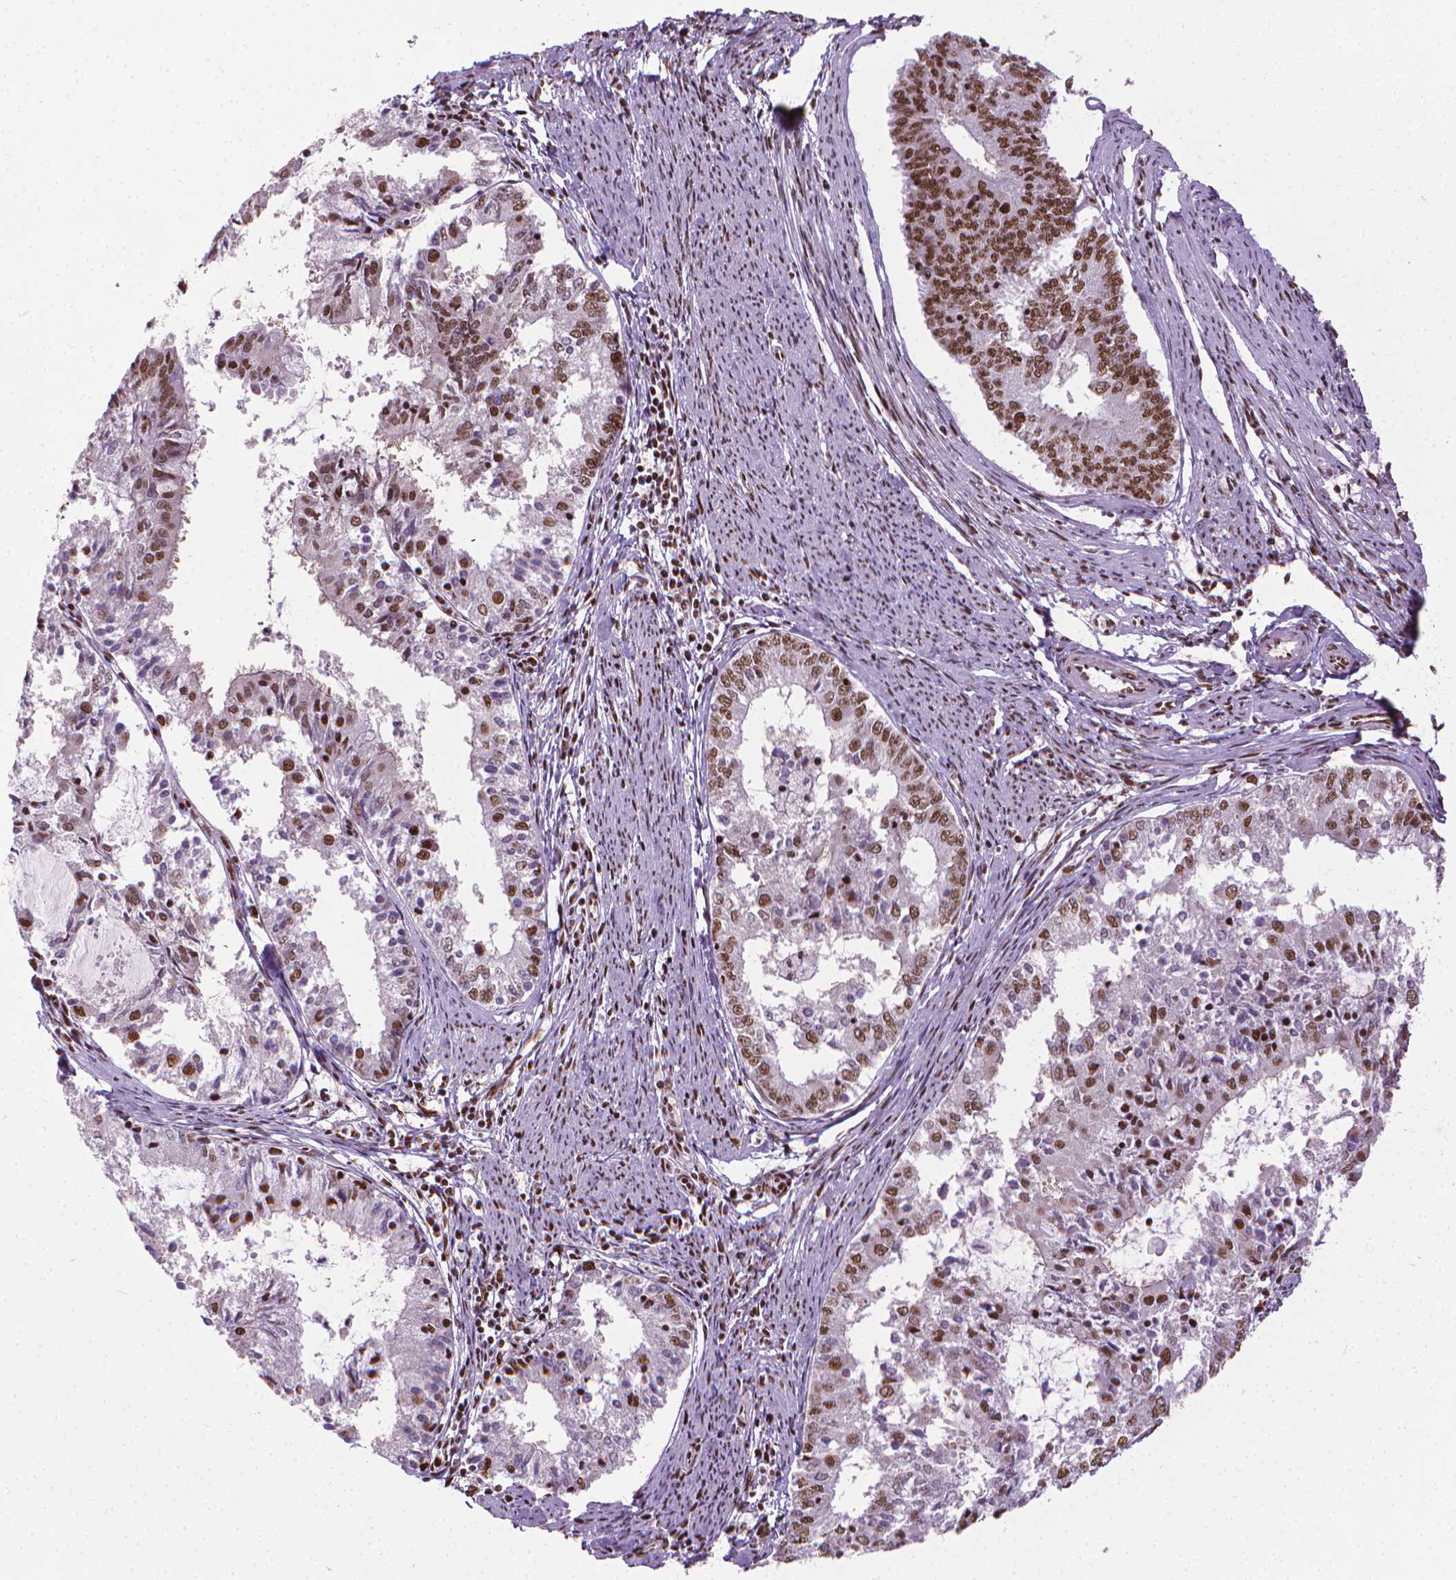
{"staining": {"intensity": "moderate", "quantity": "25%-75%", "location": "nuclear"}, "tissue": "endometrial cancer", "cell_type": "Tumor cells", "image_type": "cancer", "snomed": [{"axis": "morphology", "description": "Adenocarcinoma, NOS"}, {"axis": "topography", "description": "Endometrium"}], "caption": "Adenocarcinoma (endometrial) stained for a protein displays moderate nuclear positivity in tumor cells.", "gene": "AKAP8", "patient": {"sex": "female", "age": 57}}